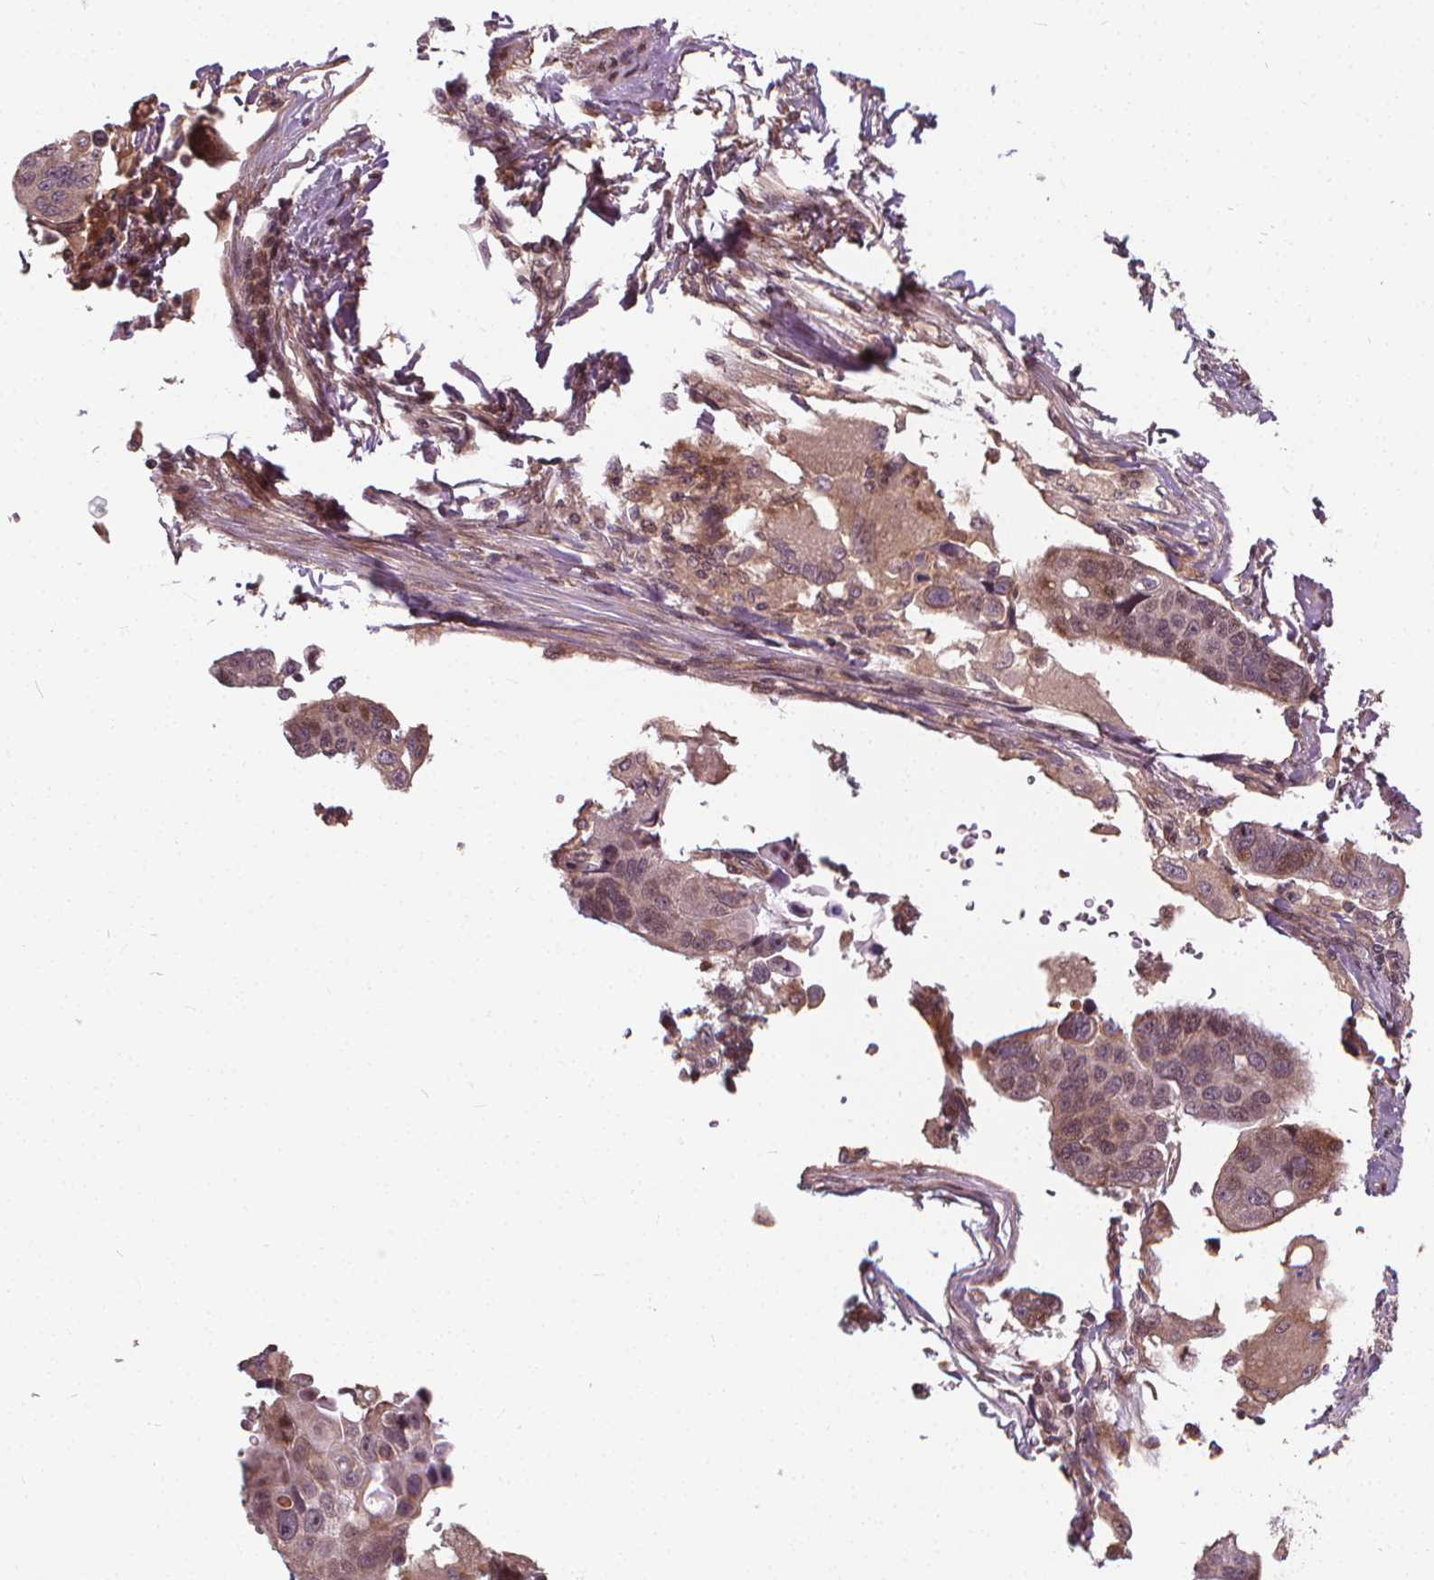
{"staining": {"intensity": "weak", "quantity": ">75%", "location": "cytoplasmic/membranous"}, "tissue": "lung cancer", "cell_type": "Tumor cells", "image_type": "cancer", "snomed": [{"axis": "morphology", "description": "Squamous cell carcinoma, NOS"}, {"axis": "topography", "description": "Lymph node"}, {"axis": "topography", "description": "Lung"}], "caption": "Immunohistochemistry staining of squamous cell carcinoma (lung), which shows low levels of weak cytoplasmic/membranous staining in about >75% of tumor cells indicating weak cytoplasmic/membranous protein staining. The staining was performed using DAB (brown) for protein detection and nuclei were counterstained in hematoxylin (blue).", "gene": "INPP5E", "patient": {"sex": "male", "age": 61}}